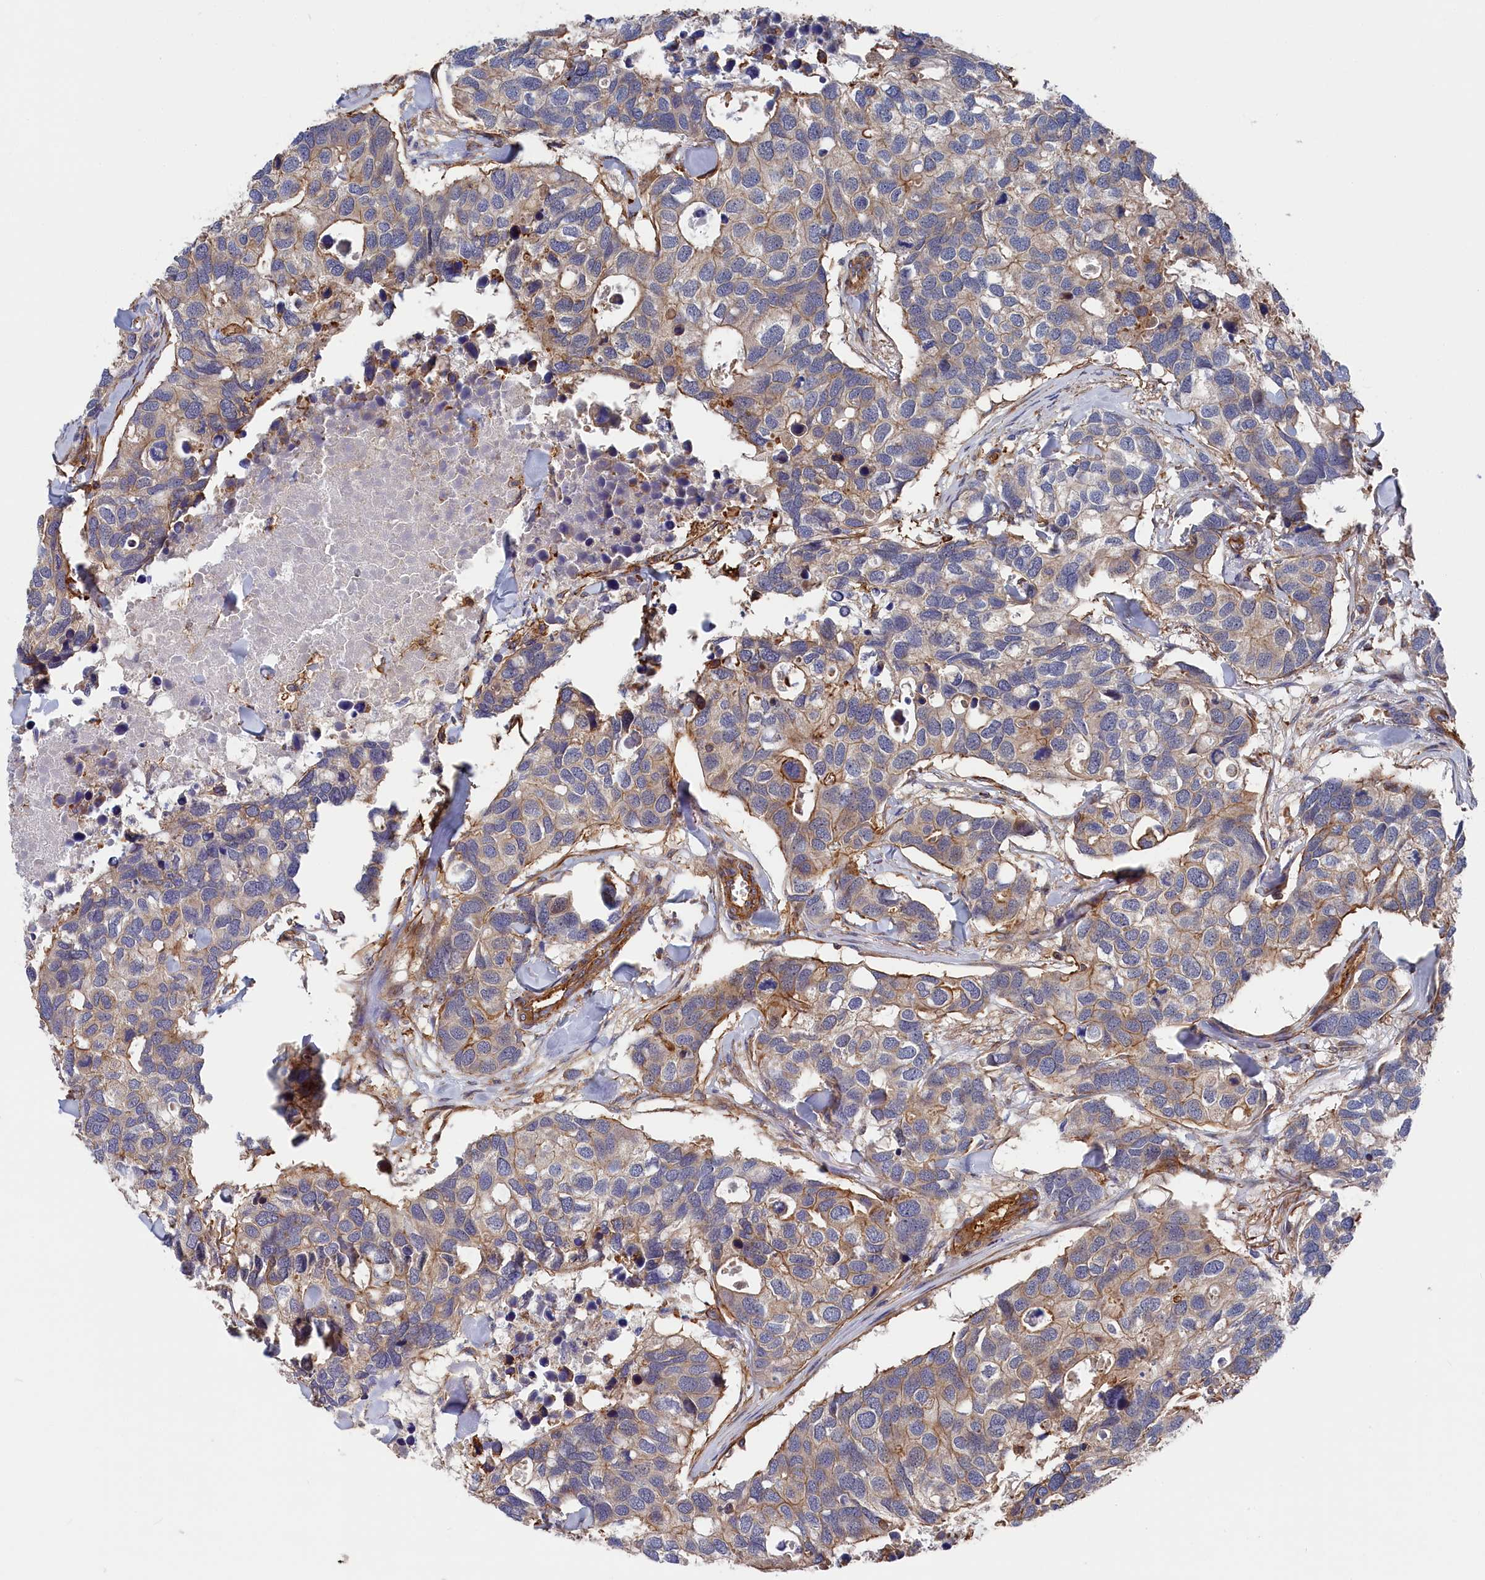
{"staining": {"intensity": "moderate", "quantity": "25%-75%", "location": "cytoplasmic/membranous"}, "tissue": "breast cancer", "cell_type": "Tumor cells", "image_type": "cancer", "snomed": [{"axis": "morphology", "description": "Duct carcinoma"}, {"axis": "topography", "description": "Breast"}], "caption": "Brown immunohistochemical staining in human breast cancer (intraductal carcinoma) reveals moderate cytoplasmic/membranous positivity in approximately 25%-75% of tumor cells.", "gene": "LDHD", "patient": {"sex": "female", "age": 83}}